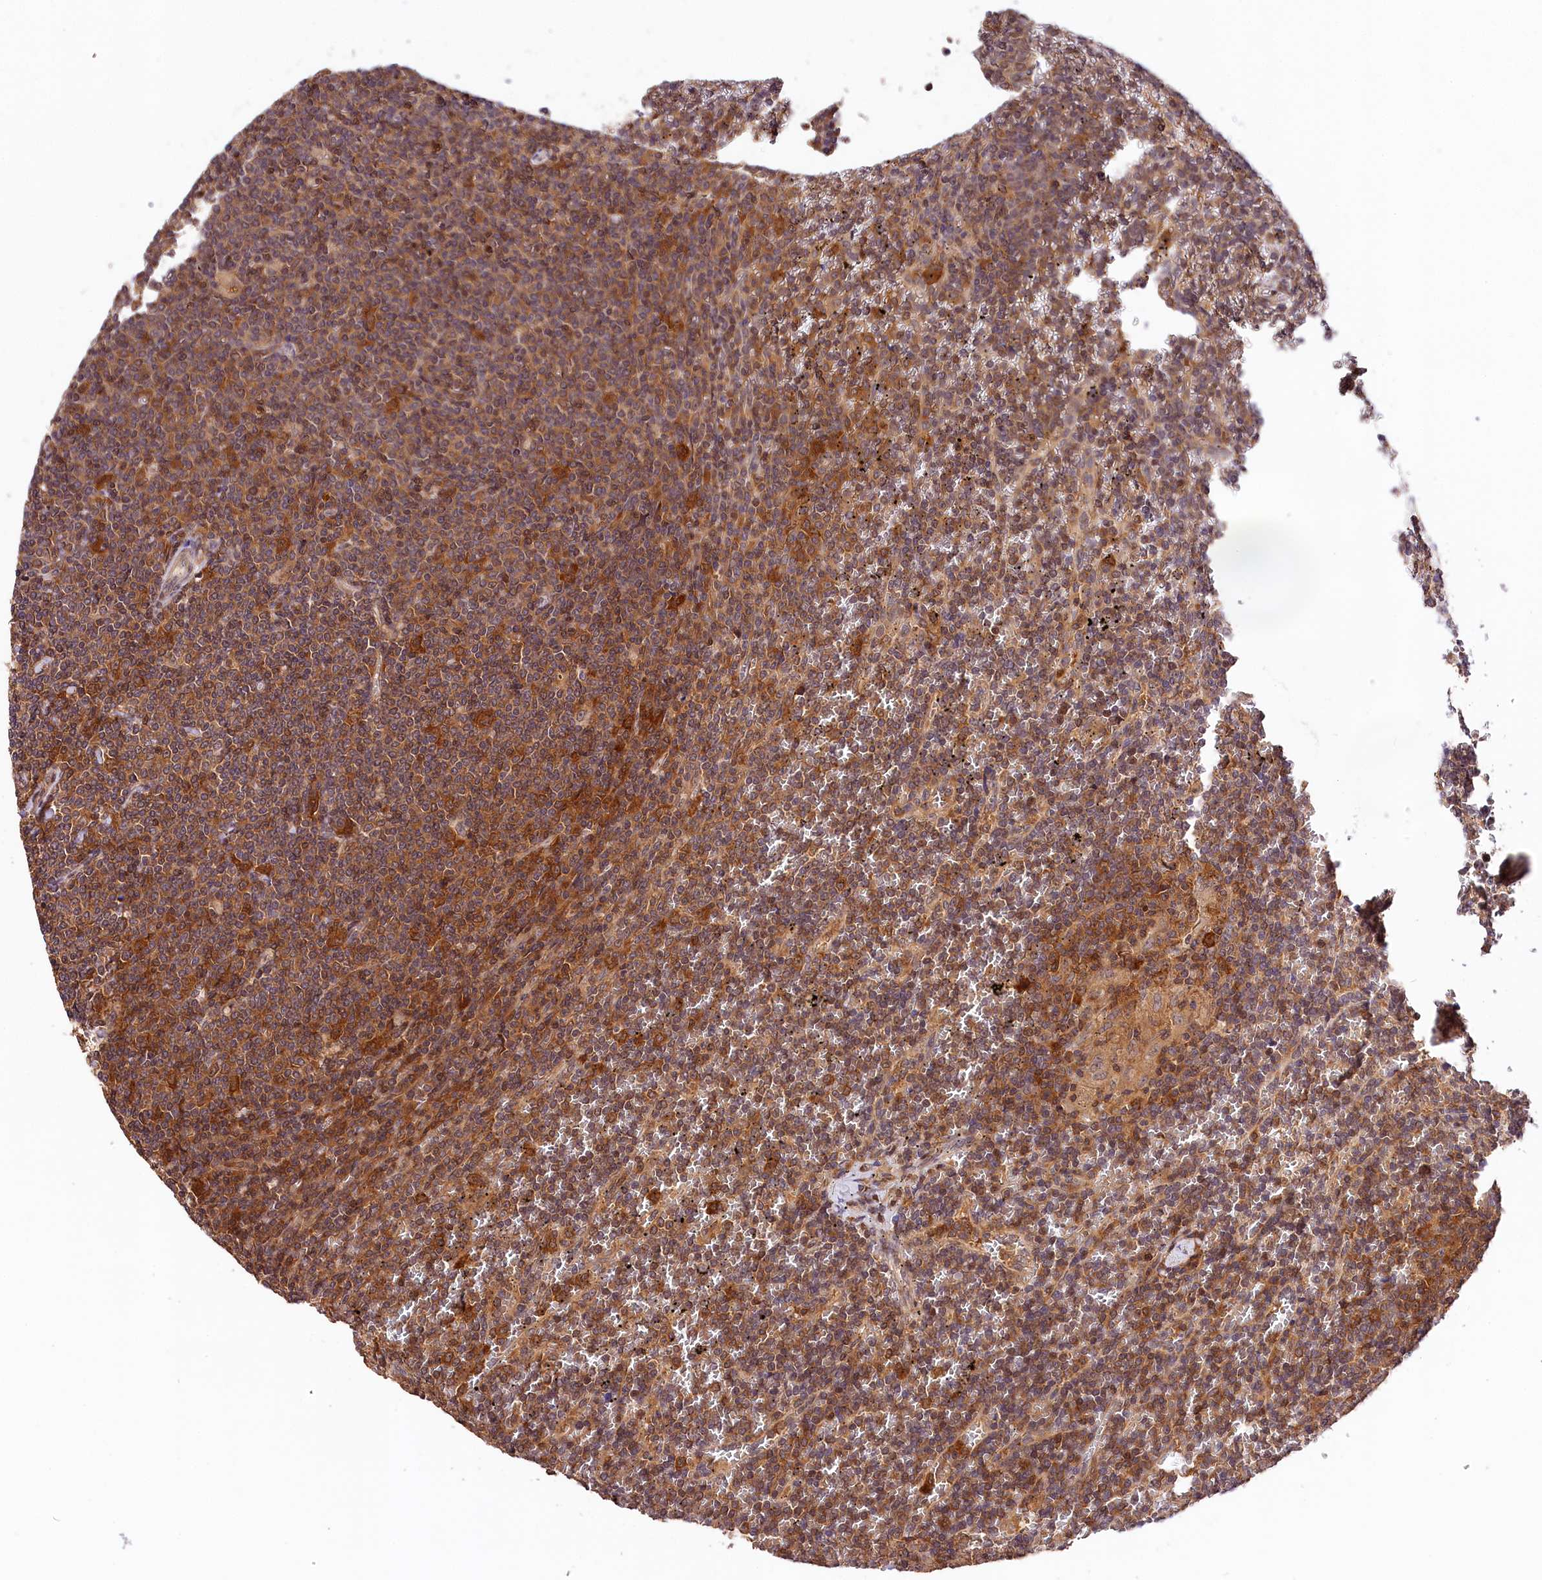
{"staining": {"intensity": "moderate", "quantity": ">75%", "location": "cytoplasmic/membranous"}, "tissue": "lymphoma", "cell_type": "Tumor cells", "image_type": "cancer", "snomed": [{"axis": "morphology", "description": "Malignant lymphoma, non-Hodgkin's type, Low grade"}, {"axis": "topography", "description": "Spleen"}], "caption": "A brown stain labels moderate cytoplasmic/membranous expression of a protein in human lymphoma tumor cells.", "gene": "CHORDC1", "patient": {"sex": "female", "age": 19}}